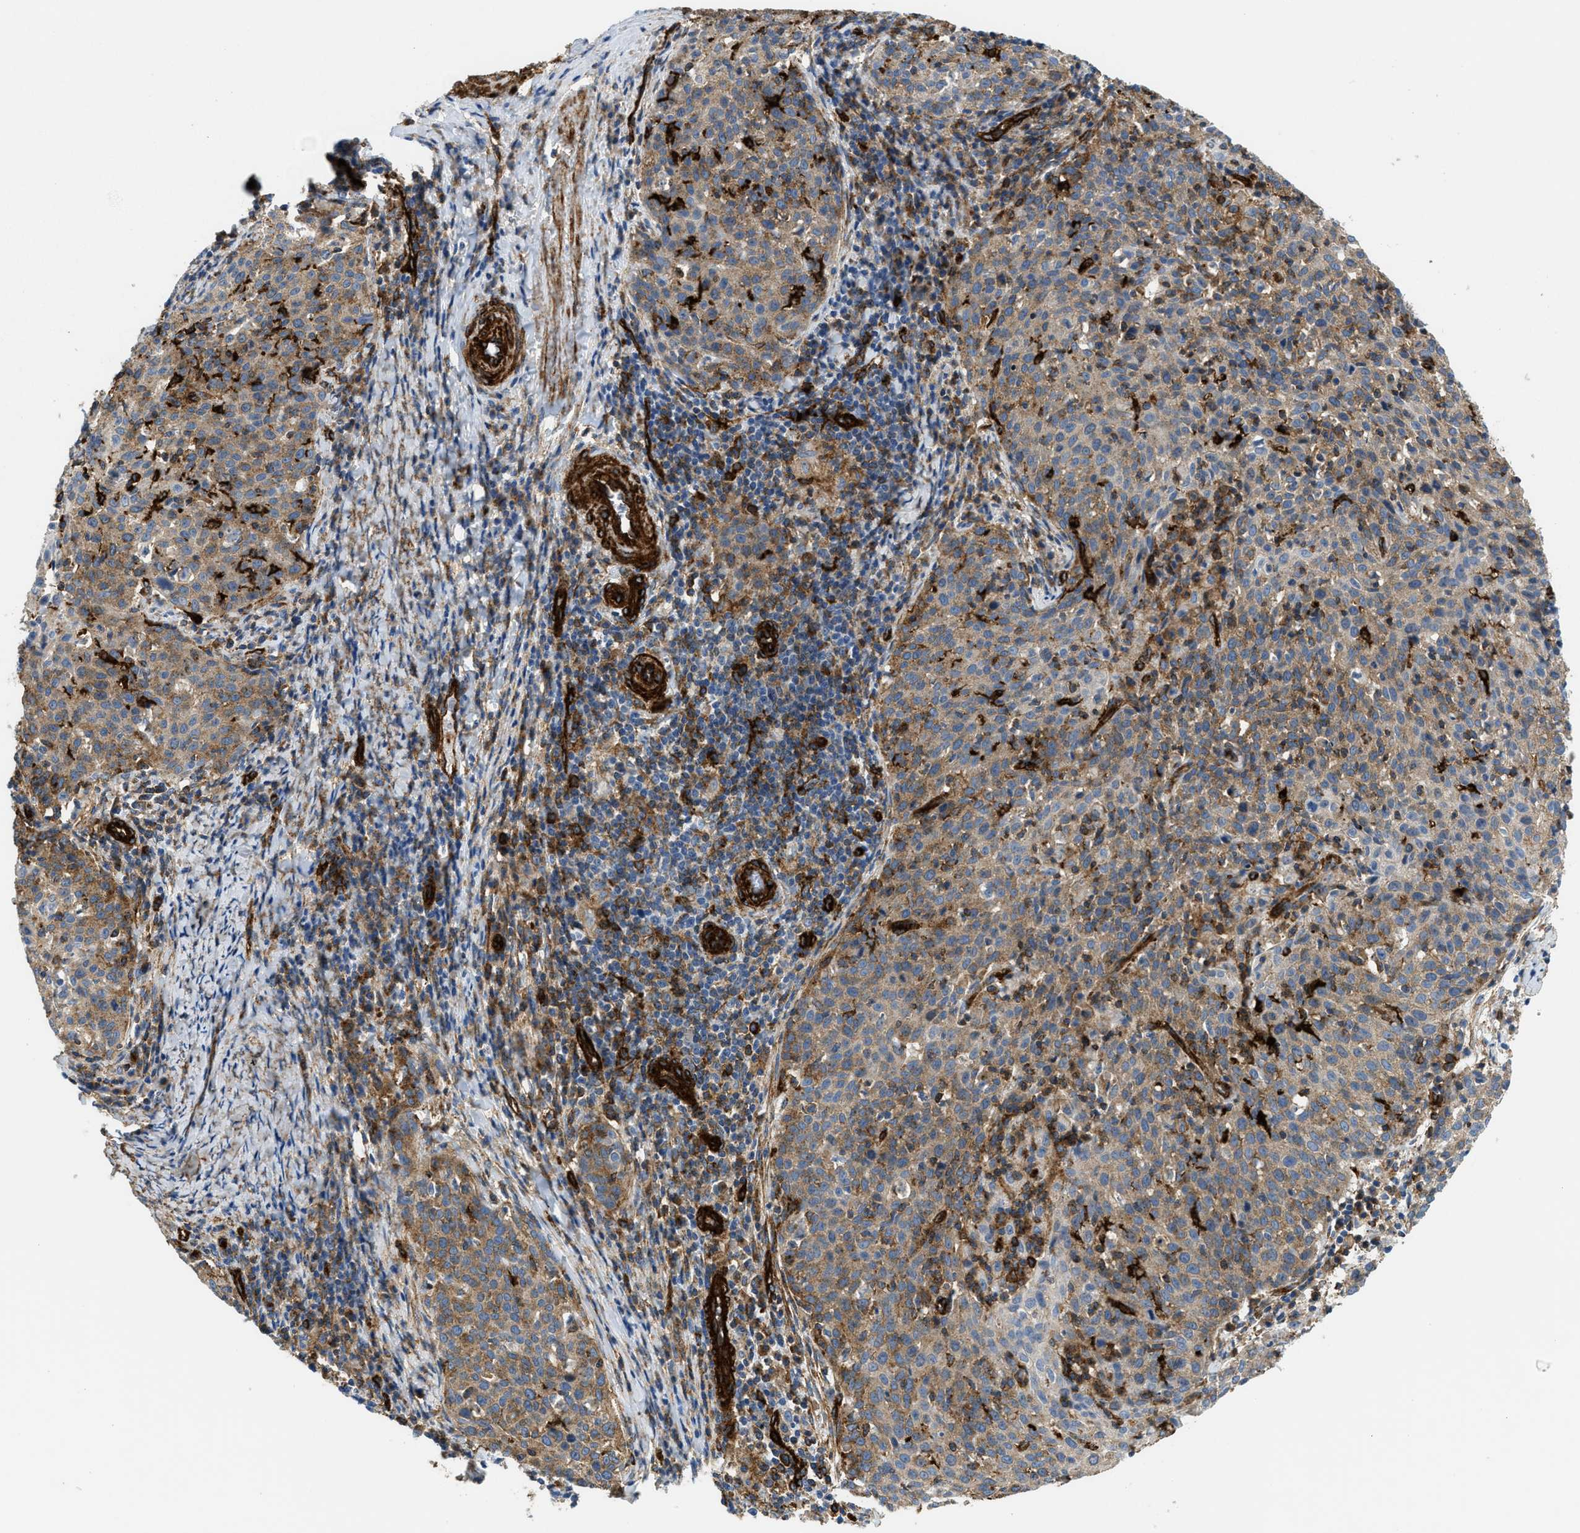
{"staining": {"intensity": "moderate", "quantity": ">75%", "location": "cytoplasmic/membranous"}, "tissue": "cervical cancer", "cell_type": "Tumor cells", "image_type": "cancer", "snomed": [{"axis": "morphology", "description": "Squamous cell carcinoma, NOS"}, {"axis": "topography", "description": "Cervix"}], "caption": "Cervical cancer (squamous cell carcinoma) tissue exhibits moderate cytoplasmic/membranous expression in about >75% of tumor cells", "gene": "HIP1", "patient": {"sex": "female", "age": 38}}